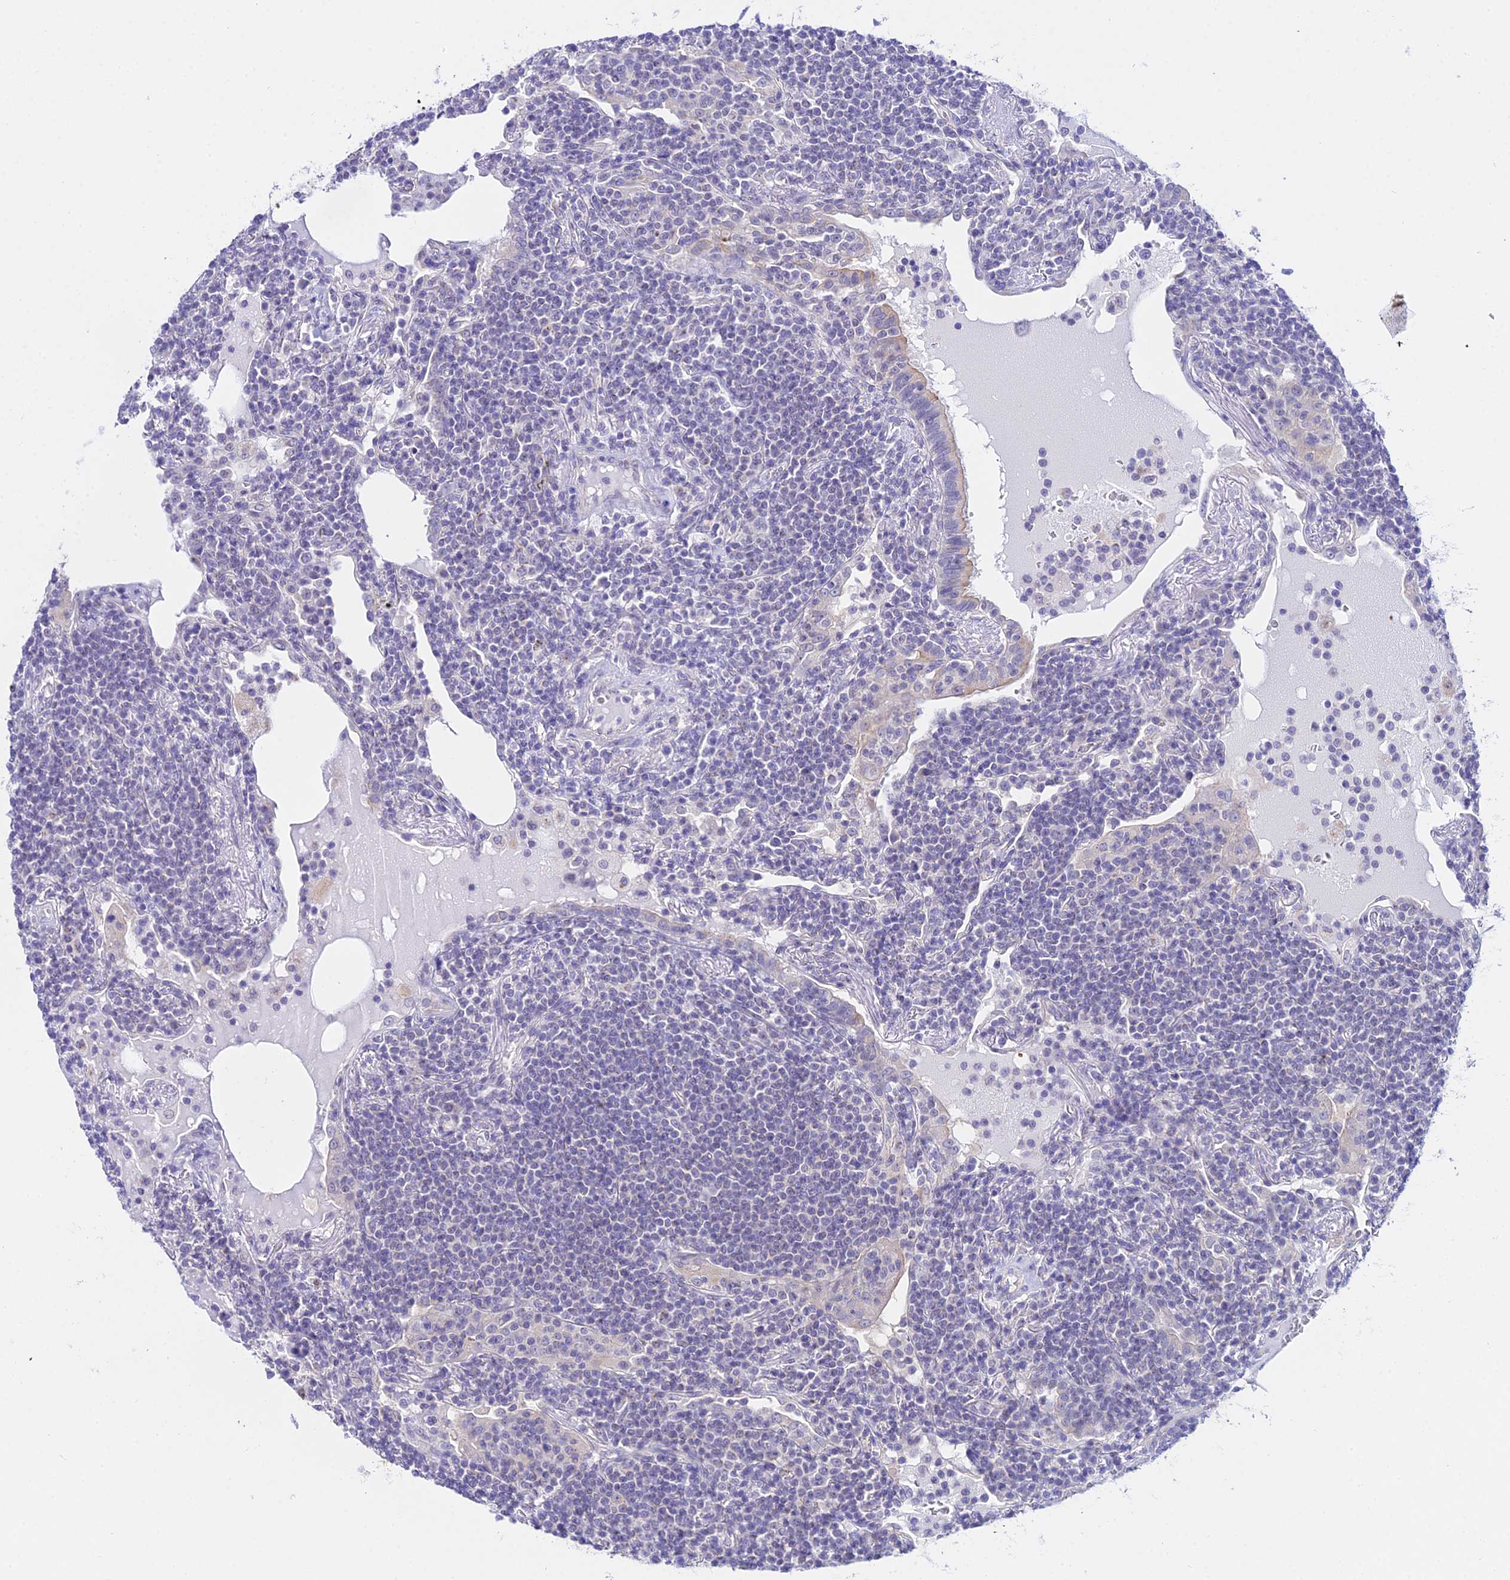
{"staining": {"intensity": "negative", "quantity": "none", "location": "none"}, "tissue": "lymphoma", "cell_type": "Tumor cells", "image_type": "cancer", "snomed": [{"axis": "morphology", "description": "Malignant lymphoma, non-Hodgkin's type, Low grade"}, {"axis": "topography", "description": "Lung"}], "caption": "DAB immunohistochemical staining of malignant lymphoma, non-Hodgkin's type (low-grade) shows no significant expression in tumor cells. The staining is performed using DAB brown chromogen with nuclei counter-stained in using hematoxylin.", "gene": "ATG16L2", "patient": {"sex": "female", "age": 71}}